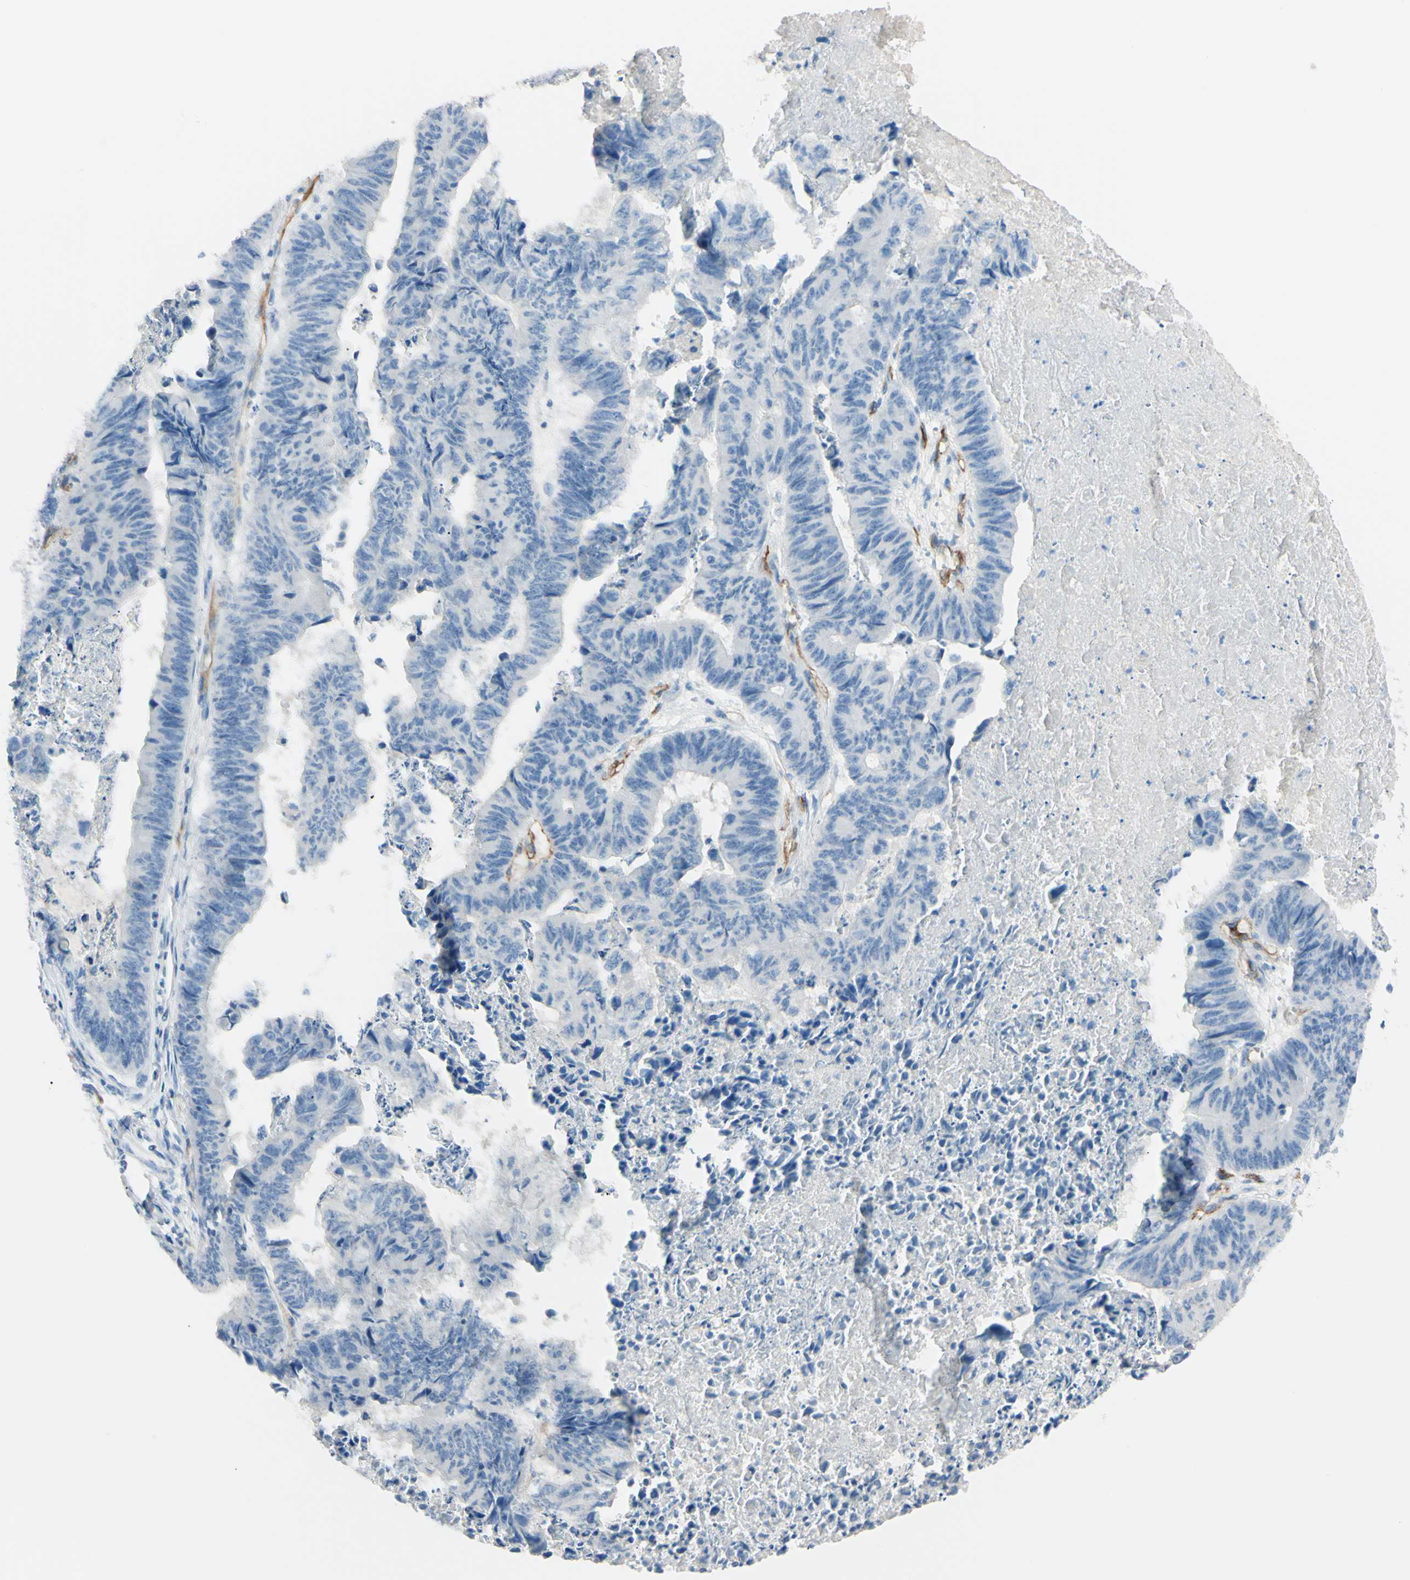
{"staining": {"intensity": "negative", "quantity": "none", "location": "none"}, "tissue": "stomach cancer", "cell_type": "Tumor cells", "image_type": "cancer", "snomed": [{"axis": "morphology", "description": "Adenocarcinoma, NOS"}, {"axis": "topography", "description": "Stomach, lower"}], "caption": "DAB immunohistochemical staining of human stomach cancer exhibits no significant staining in tumor cells. Brightfield microscopy of immunohistochemistry (IHC) stained with DAB (brown) and hematoxylin (blue), captured at high magnification.", "gene": "FOLH1", "patient": {"sex": "male", "age": 77}}